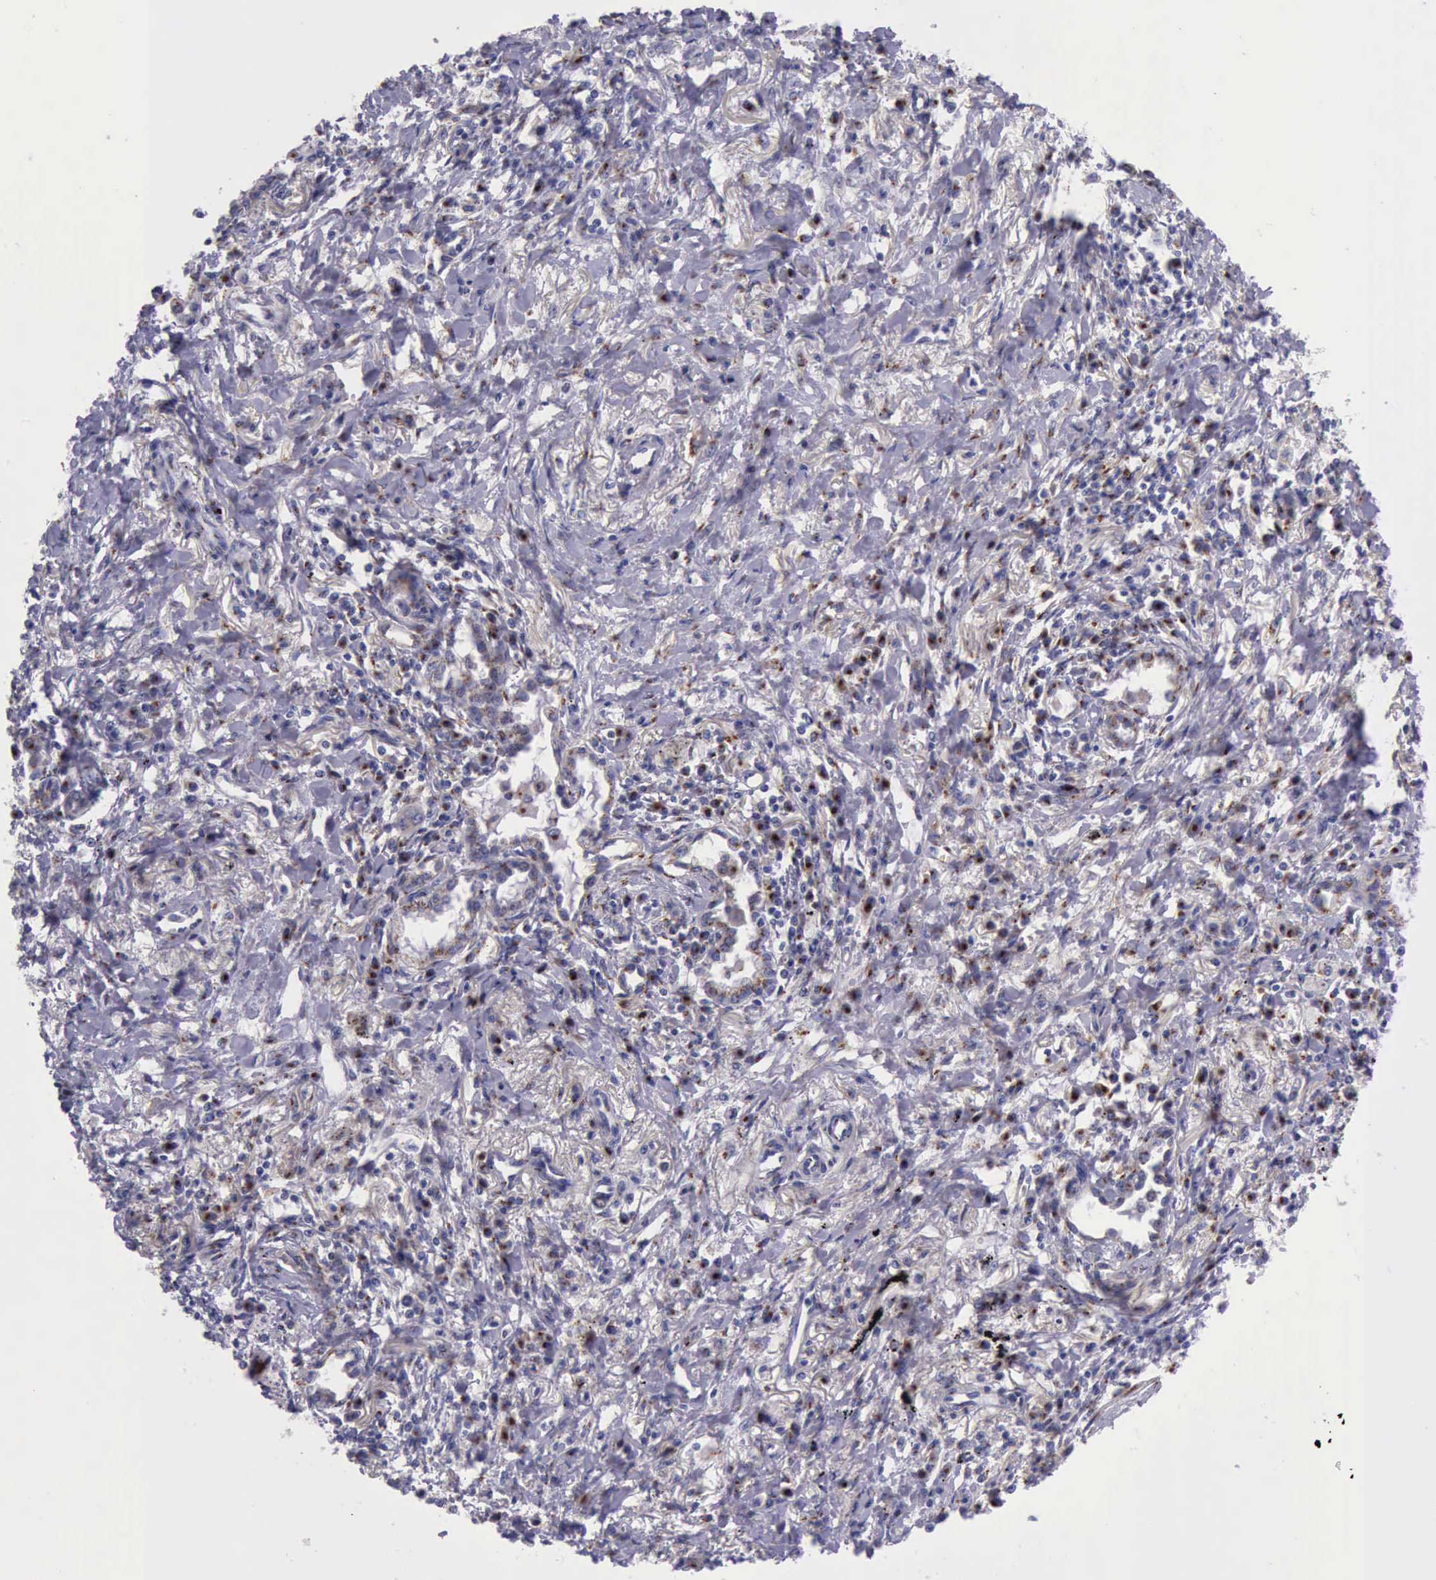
{"staining": {"intensity": "strong", "quantity": ">75%", "location": "cytoplasmic/membranous"}, "tissue": "lung cancer", "cell_type": "Tumor cells", "image_type": "cancer", "snomed": [{"axis": "morphology", "description": "Adenocarcinoma, NOS"}, {"axis": "topography", "description": "Lung"}], "caption": "This histopathology image shows lung cancer (adenocarcinoma) stained with immunohistochemistry to label a protein in brown. The cytoplasmic/membranous of tumor cells show strong positivity for the protein. Nuclei are counter-stained blue.", "gene": "GOLGA5", "patient": {"sex": "male", "age": 60}}